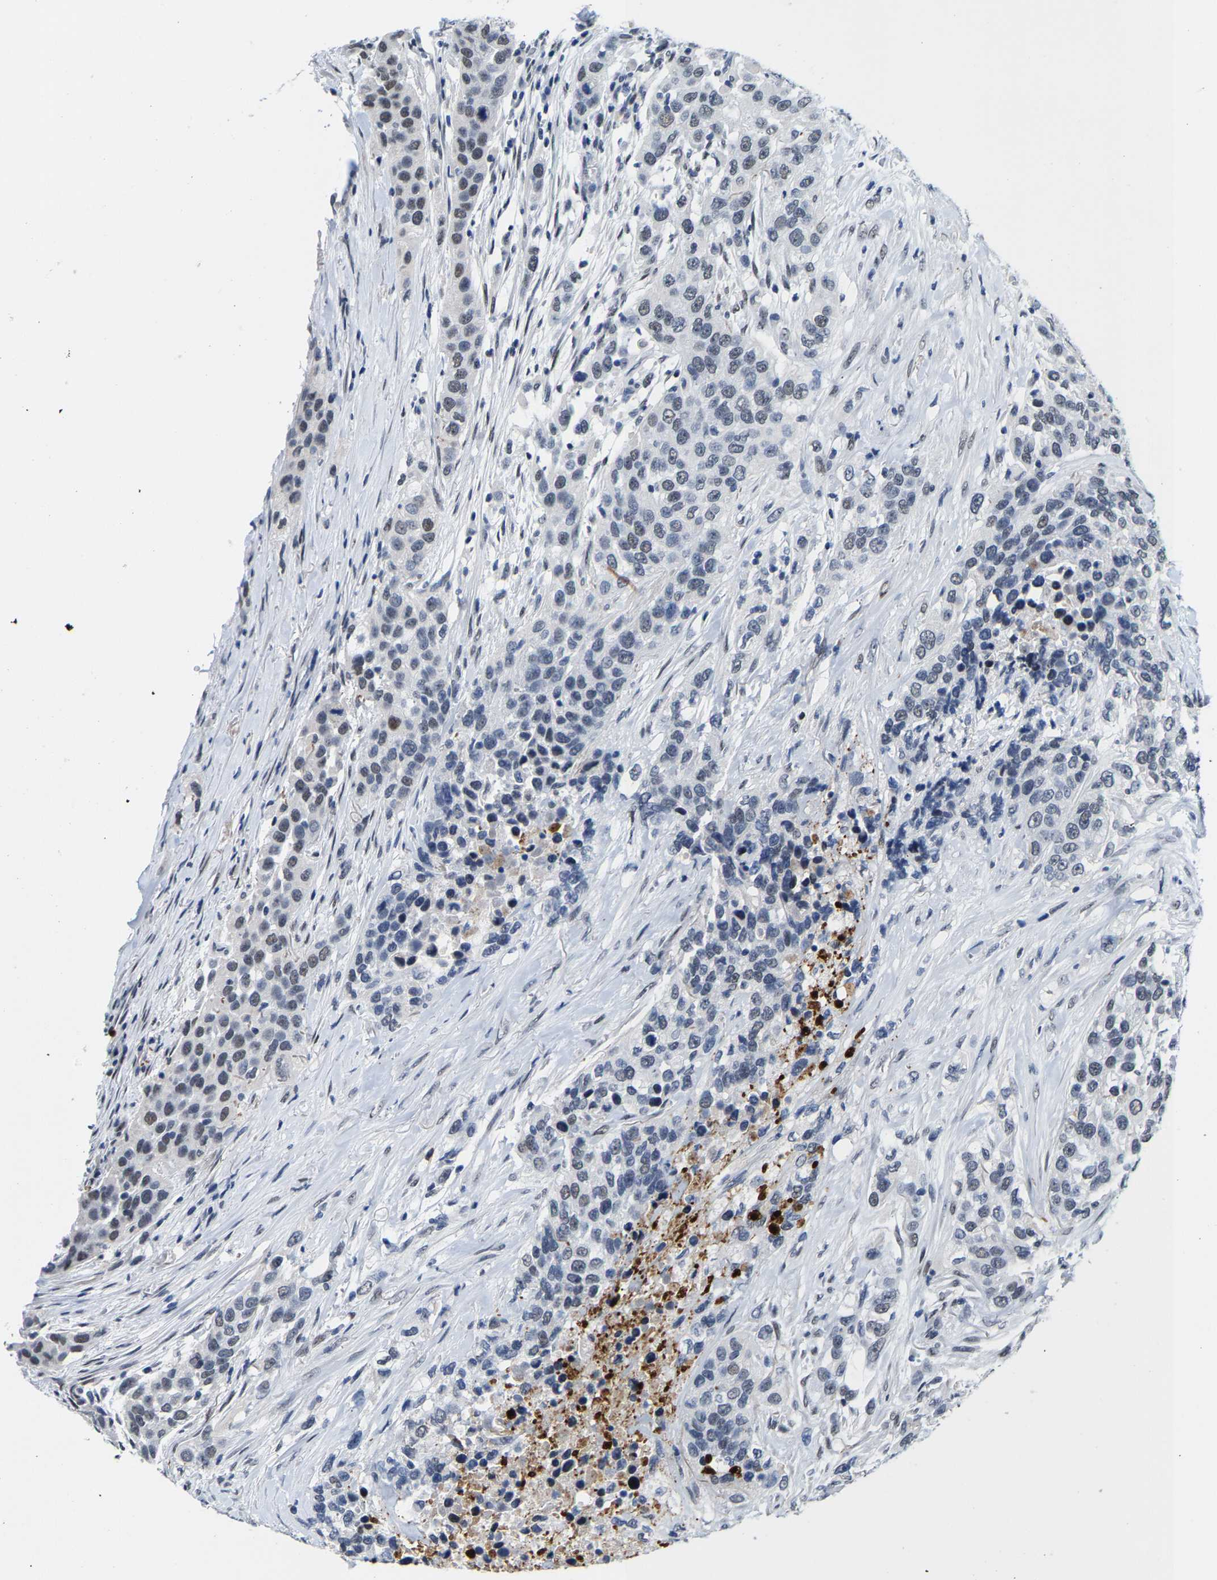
{"staining": {"intensity": "weak", "quantity": "<25%", "location": "nuclear"}, "tissue": "urothelial cancer", "cell_type": "Tumor cells", "image_type": "cancer", "snomed": [{"axis": "morphology", "description": "Urothelial carcinoma, High grade"}, {"axis": "topography", "description": "Urinary bladder"}], "caption": "IHC image of human urothelial carcinoma (high-grade) stained for a protein (brown), which displays no expression in tumor cells. (DAB IHC visualized using brightfield microscopy, high magnification).", "gene": "SETD1B", "patient": {"sex": "female", "age": 80}}